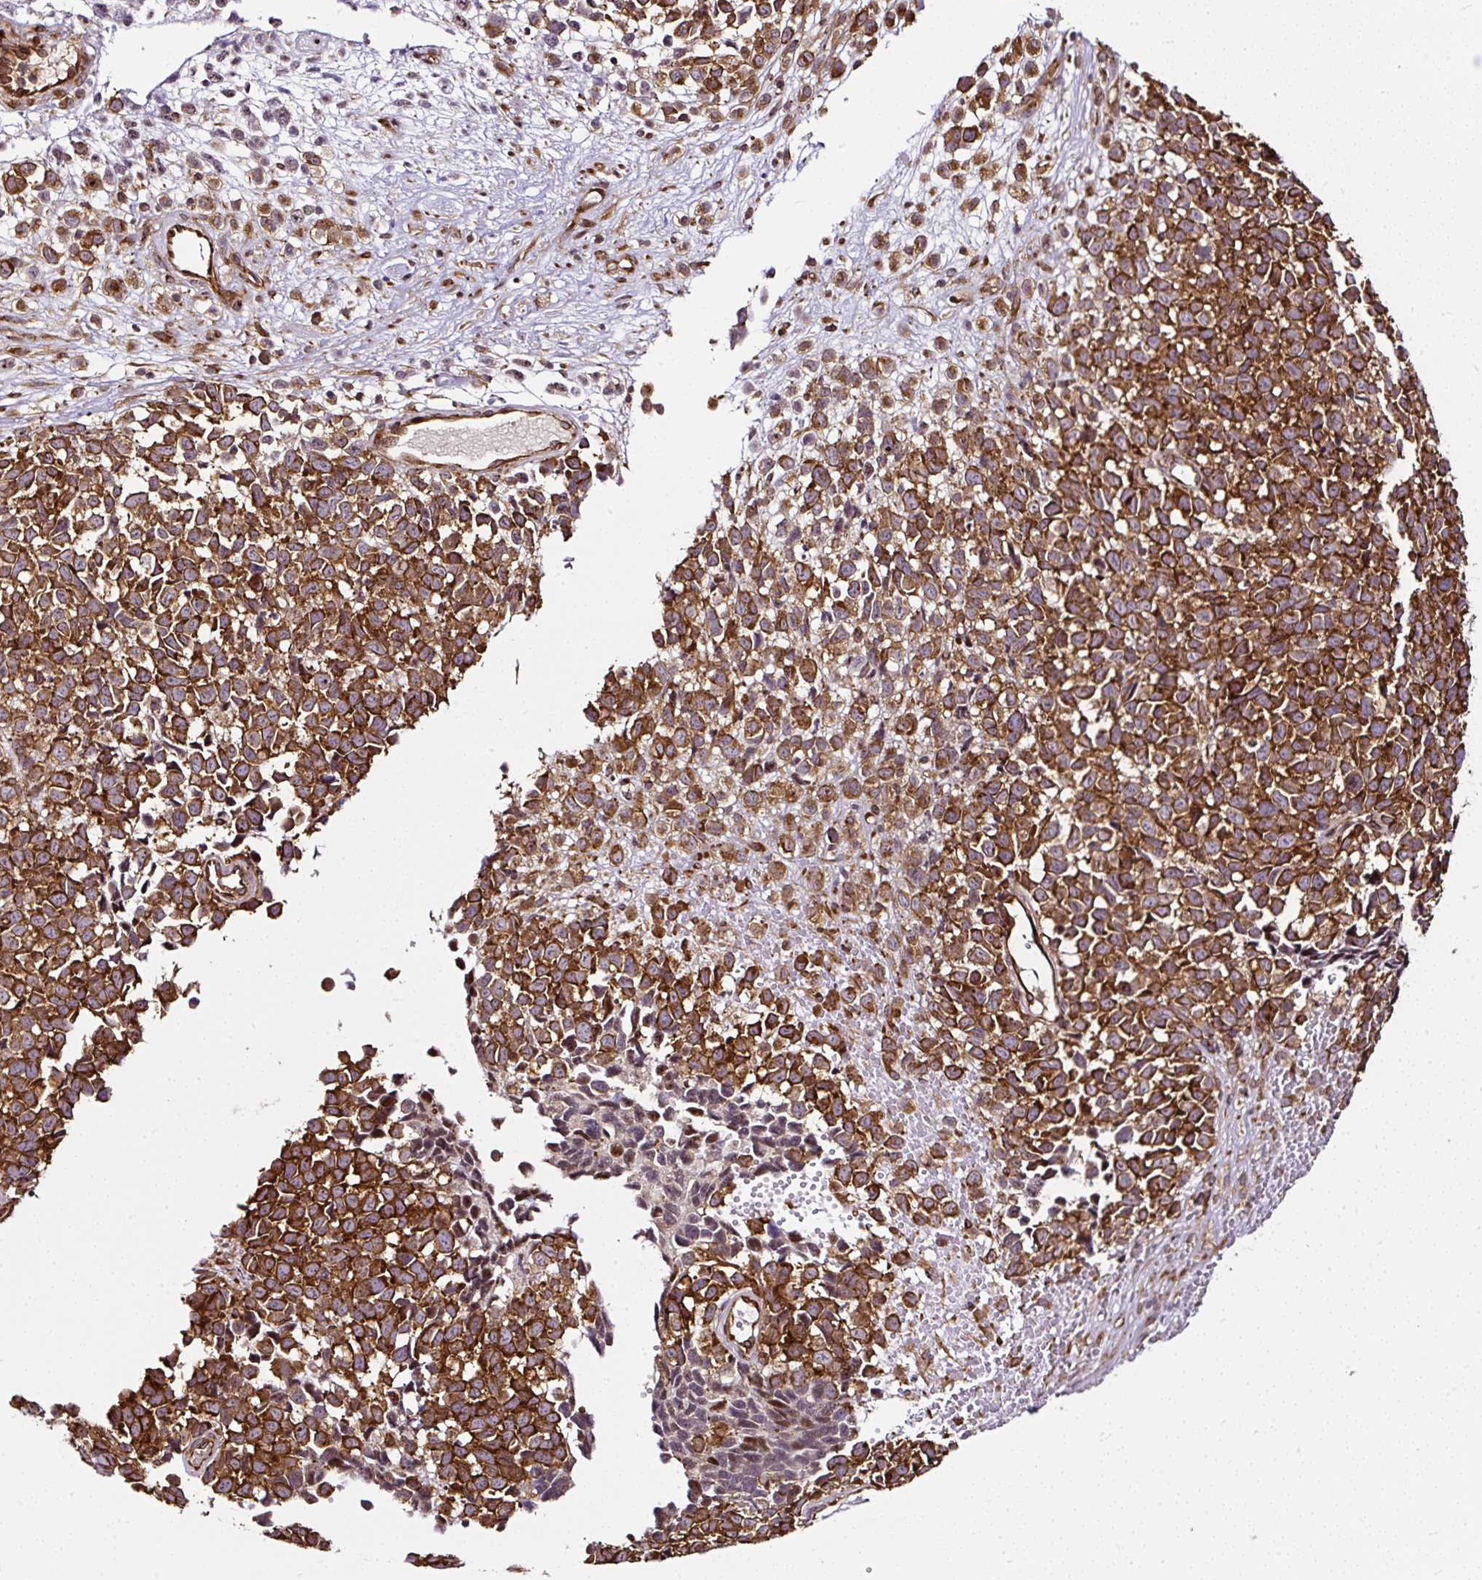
{"staining": {"intensity": "strong", "quantity": "25%-75%", "location": "cytoplasmic/membranous"}, "tissue": "melanoma", "cell_type": "Tumor cells", "image_type": "cancer", "snomed": [{"axis": "morphology", "description": "Malignant melanoma, NOS"}, {"axis": "topography", "description": "Nose, NOS"}], "caption": "Immunohistochemistry (IHC) staining of melanoma, which exhibits high levels of strong cytoplasmic/membranous staining in about 25%-75% of tumor cells indicating strong cytoplasmic/membranous protein positivity. The staining was performed using DAB (3,3'-diaminobenzidine) (brown) for protein detection and nuclei were counterstained in hematoxylin (blue).", "gene": "KDM4E", "patient": {"sex": "female", "age": 48}}